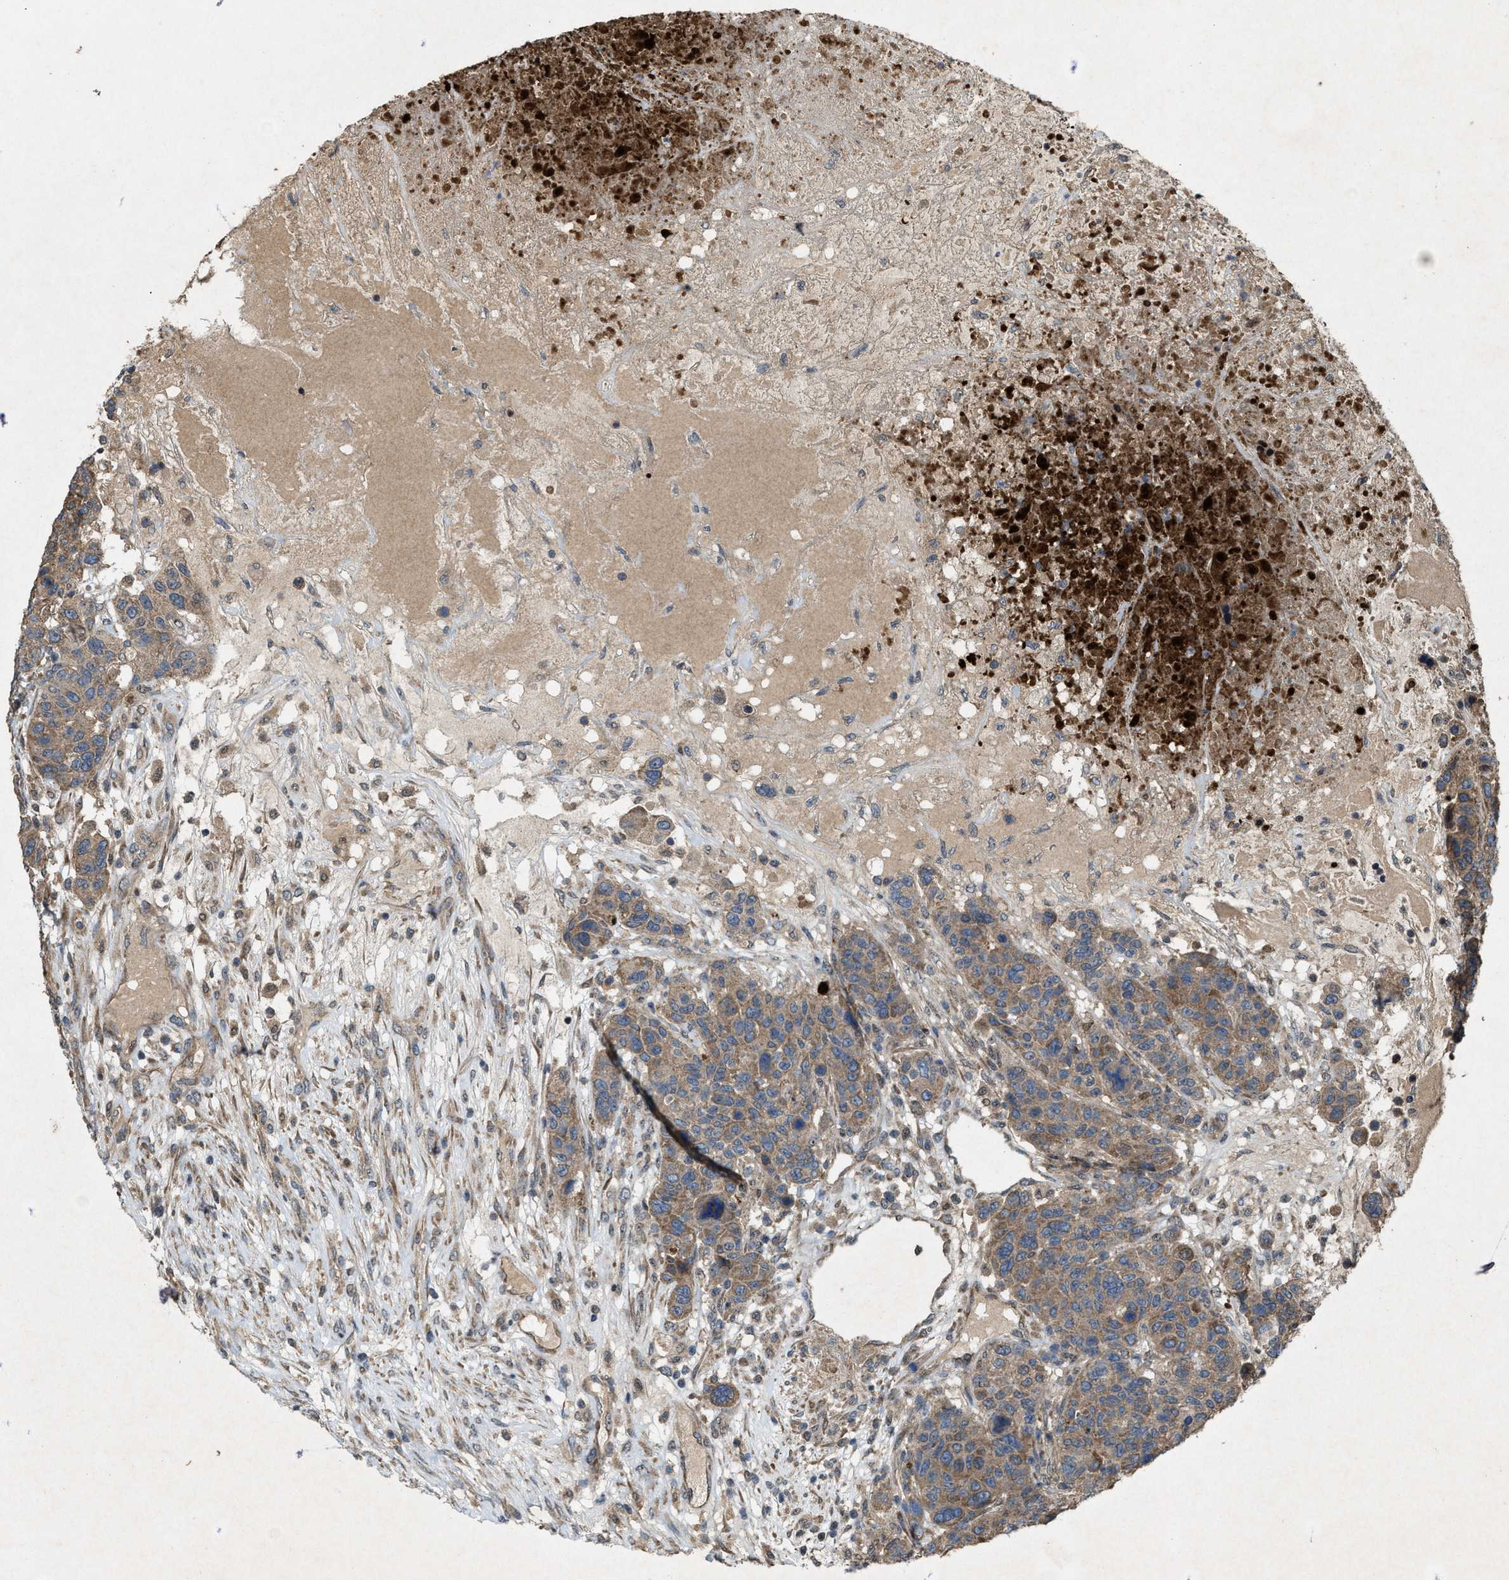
{"staining": {"intensity": "moderate", "quantity": ">75%", "location": "cytoplasmic/membranous"}, "tissue": "breast cancer", "cell_type": "Tumor cells", "image_type": "cancer", "snomed": [{"axis": "morphology", "description": "Duct carcinoma"}, {"axis": "topography", "description": "Breast"}], "caption": "A medium amount of moderate cytoplasmic/membranous expression is present in approximately >75% of tumor cells in breast cancer (invasive ductal carcinoma) tissue. Immunohistochemistry stains the protein in brown and the nuclei are stained blue.", "gene": "PDP2", "patient": {"sex": "female", "age": 37}}